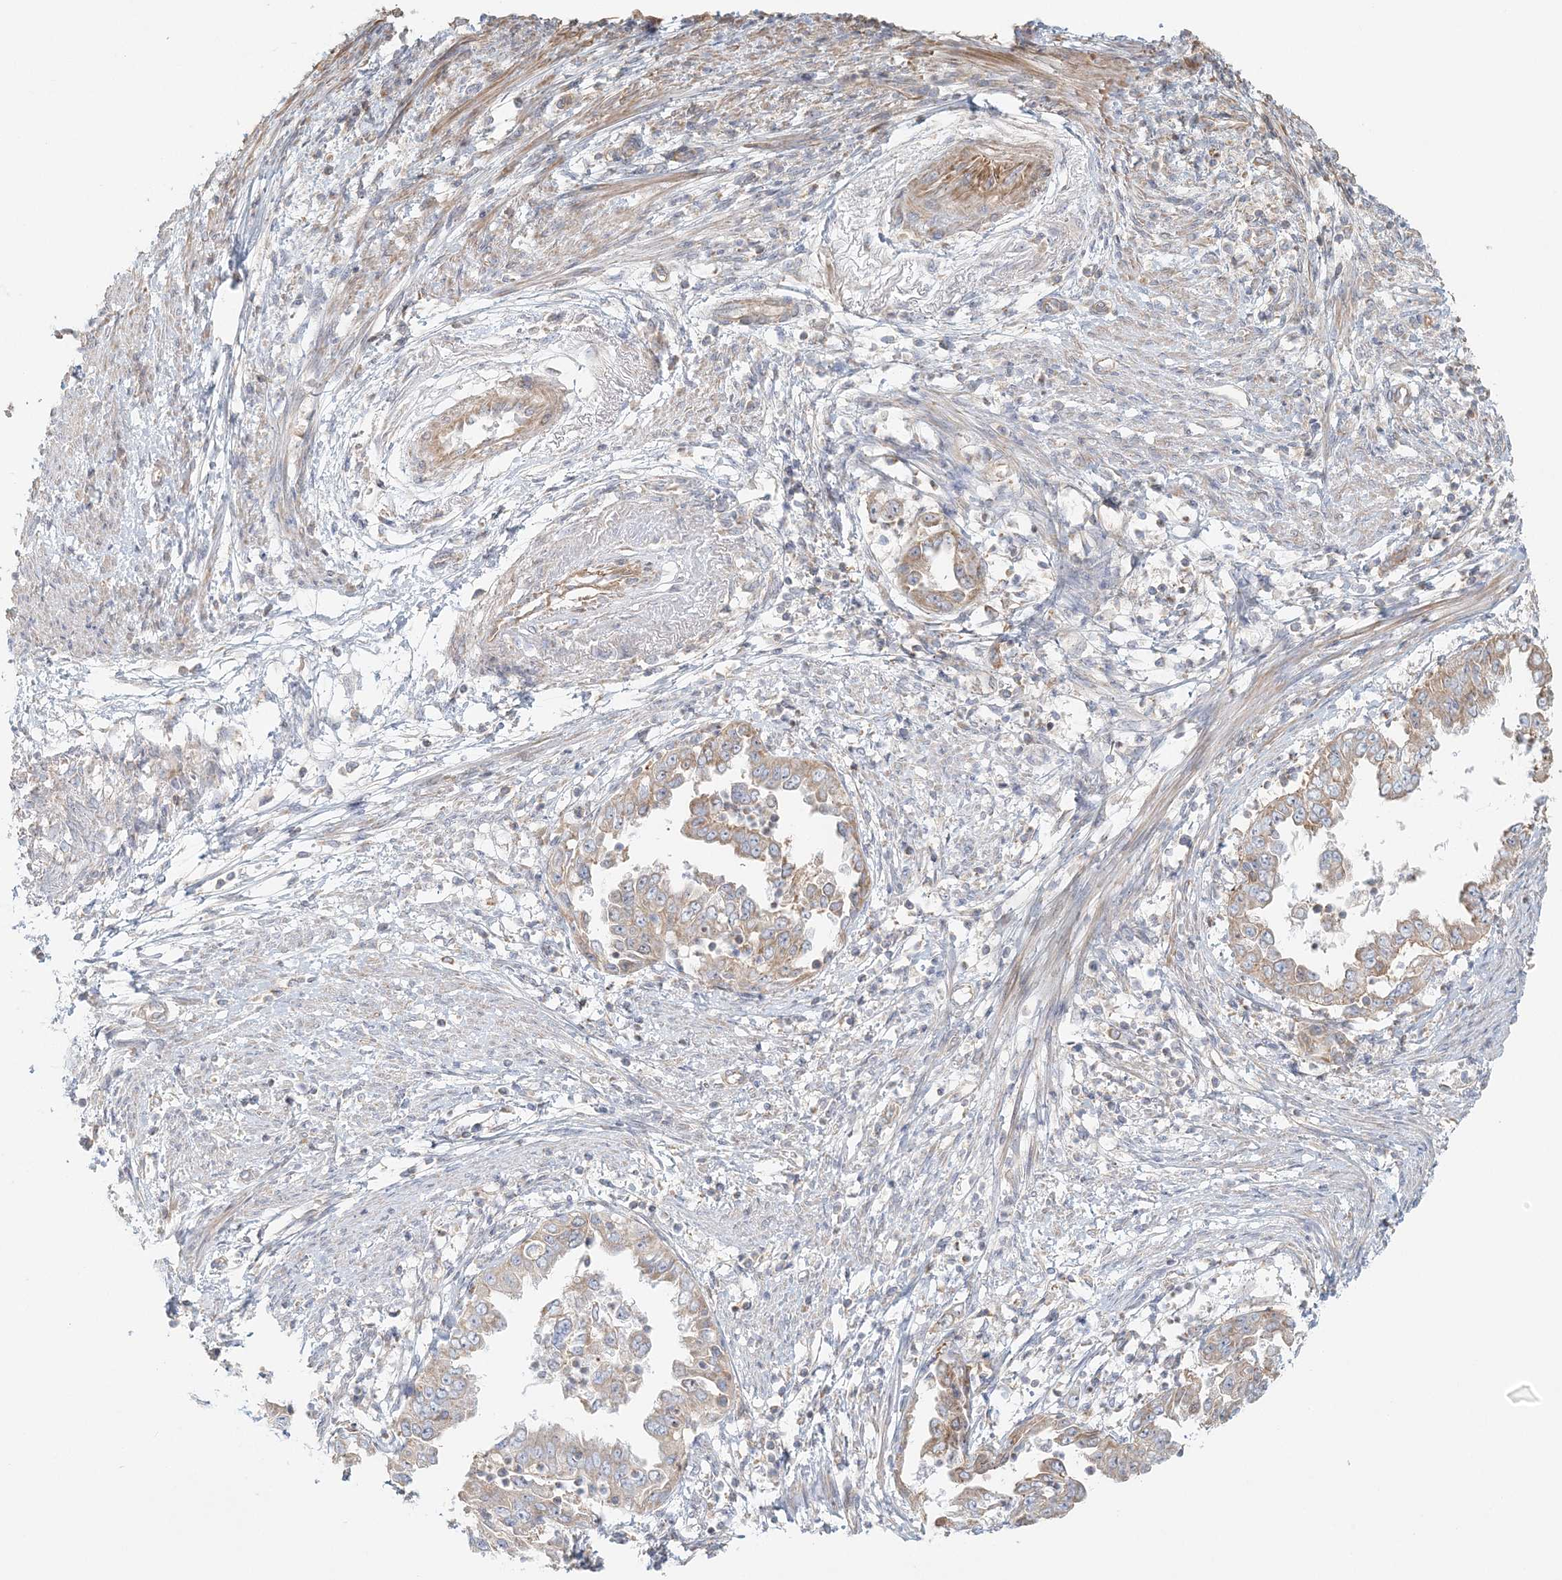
{"staining": {"intensity": "moderate", "quantity": "25%-75%", "location": "cytoplasmic/membranous"}, "tissue": "endometrial cancer", "cell_type": "Tumor cells", "image_type": "cancer", "snomed": [{"axis": "morphology", "description": "Adenocarcinoma, NOS"}, {"axis": "topography", "description": "Endometrium"}], "caption": "Endometrial cancer (adenocarcinoma) tissue displays moderate cytoplasmic/membranous expression in about 25%-75% of tumor cells, visualized by immunohistochemistry.", "gene": "KIAA0232", "patient": {"sex": "female", "age": 85}}